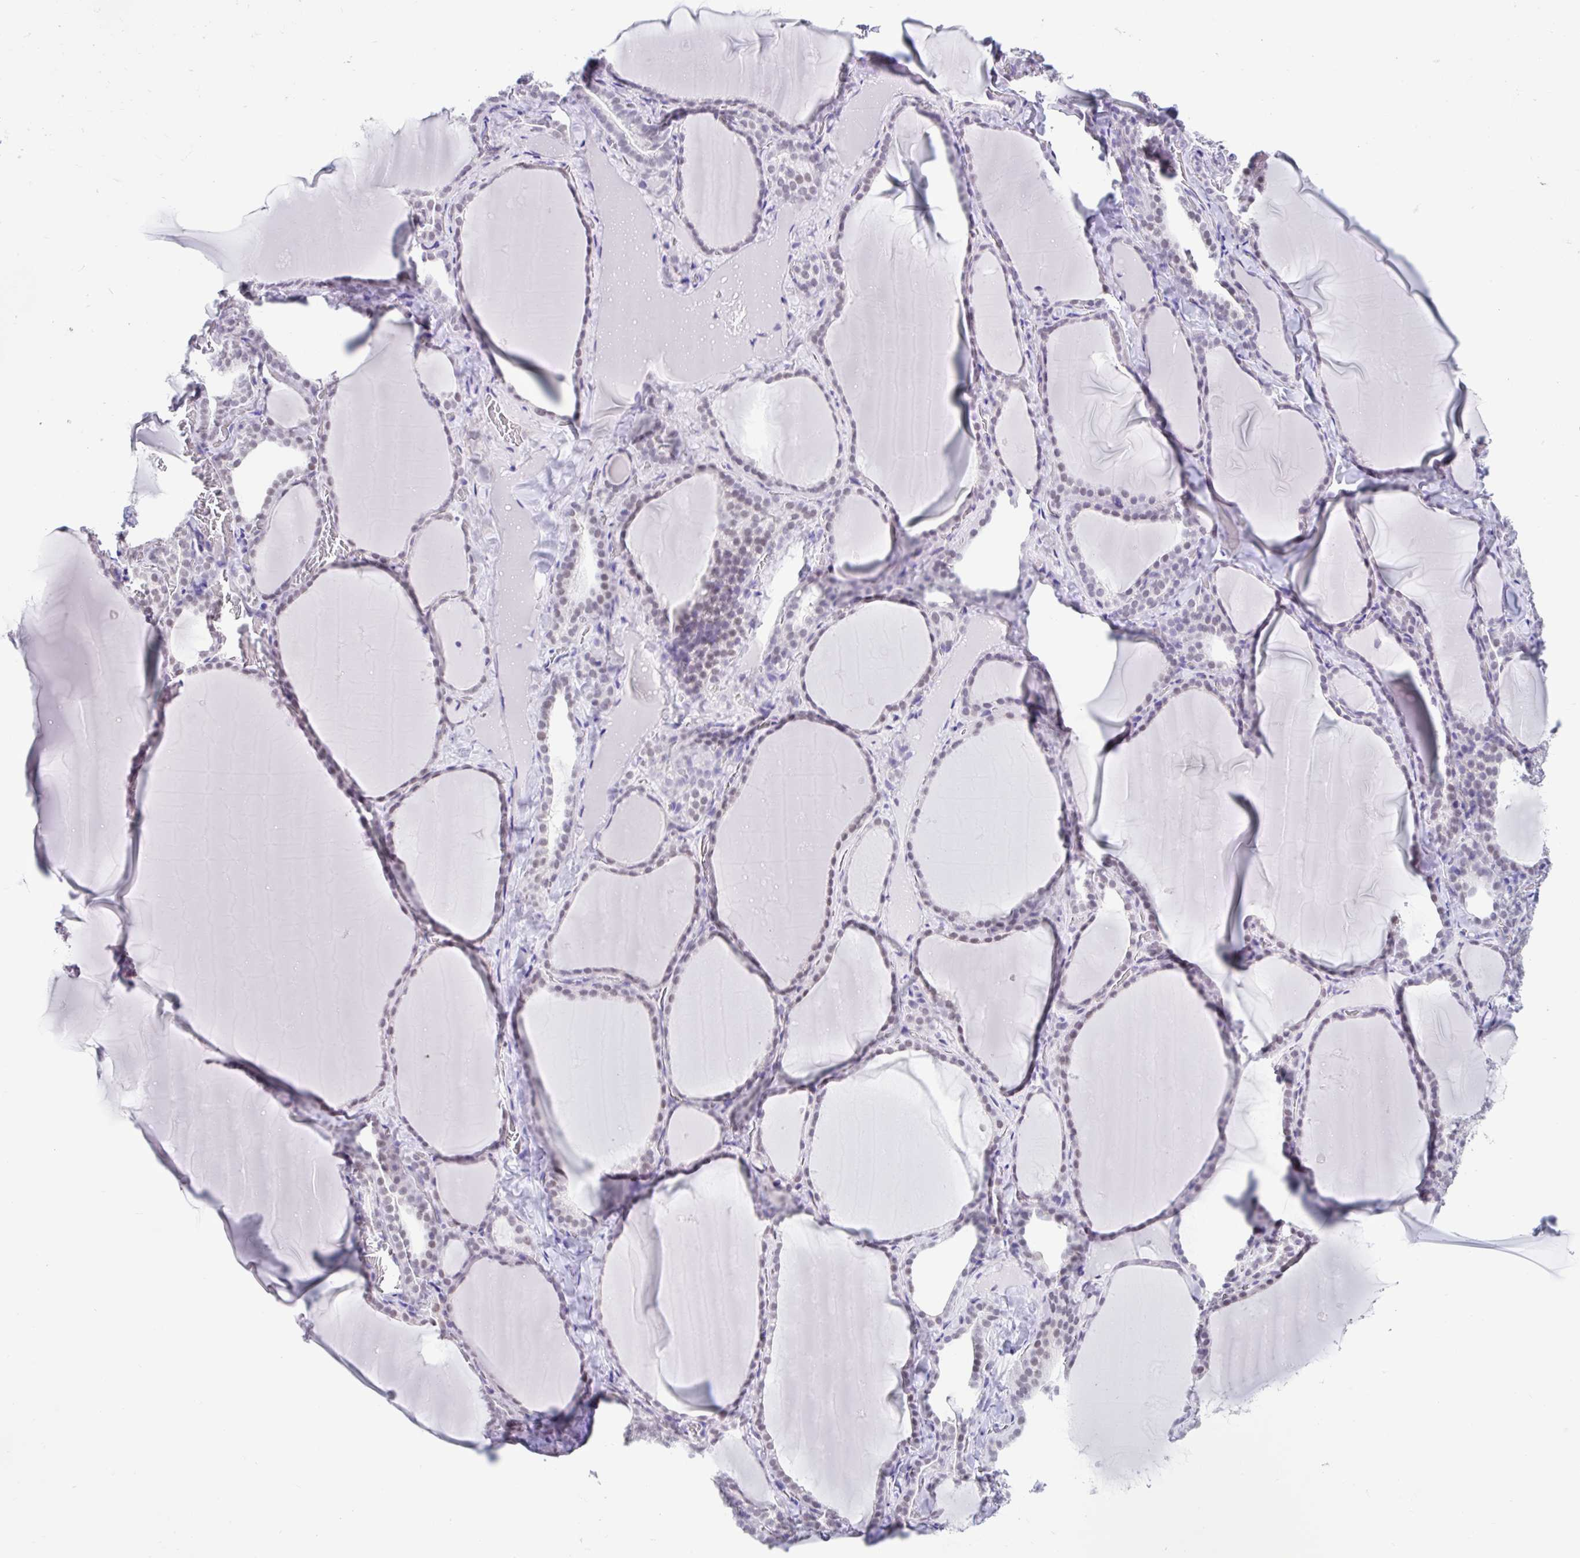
{"staining": {"intensity": "negative", "quantity": "none", "location": "none"}, "tissue": "thyroid gland", "cell_type": "Glandular cells", "image_type": "normal", "snomed": [{"axis": "morphology", "description": "Normal tissue, NOS"}, {"axis": "topography", "description": "Thyroid gland"}], "caption": "Histopathology image shows no significant protein expression in glandular cells of unremarkable thyroid gland. (DAB immunohistochemistry (IHC), high magnification).", "gene": "DCAF17", "patient": {"sex": "female", "age": 22}}